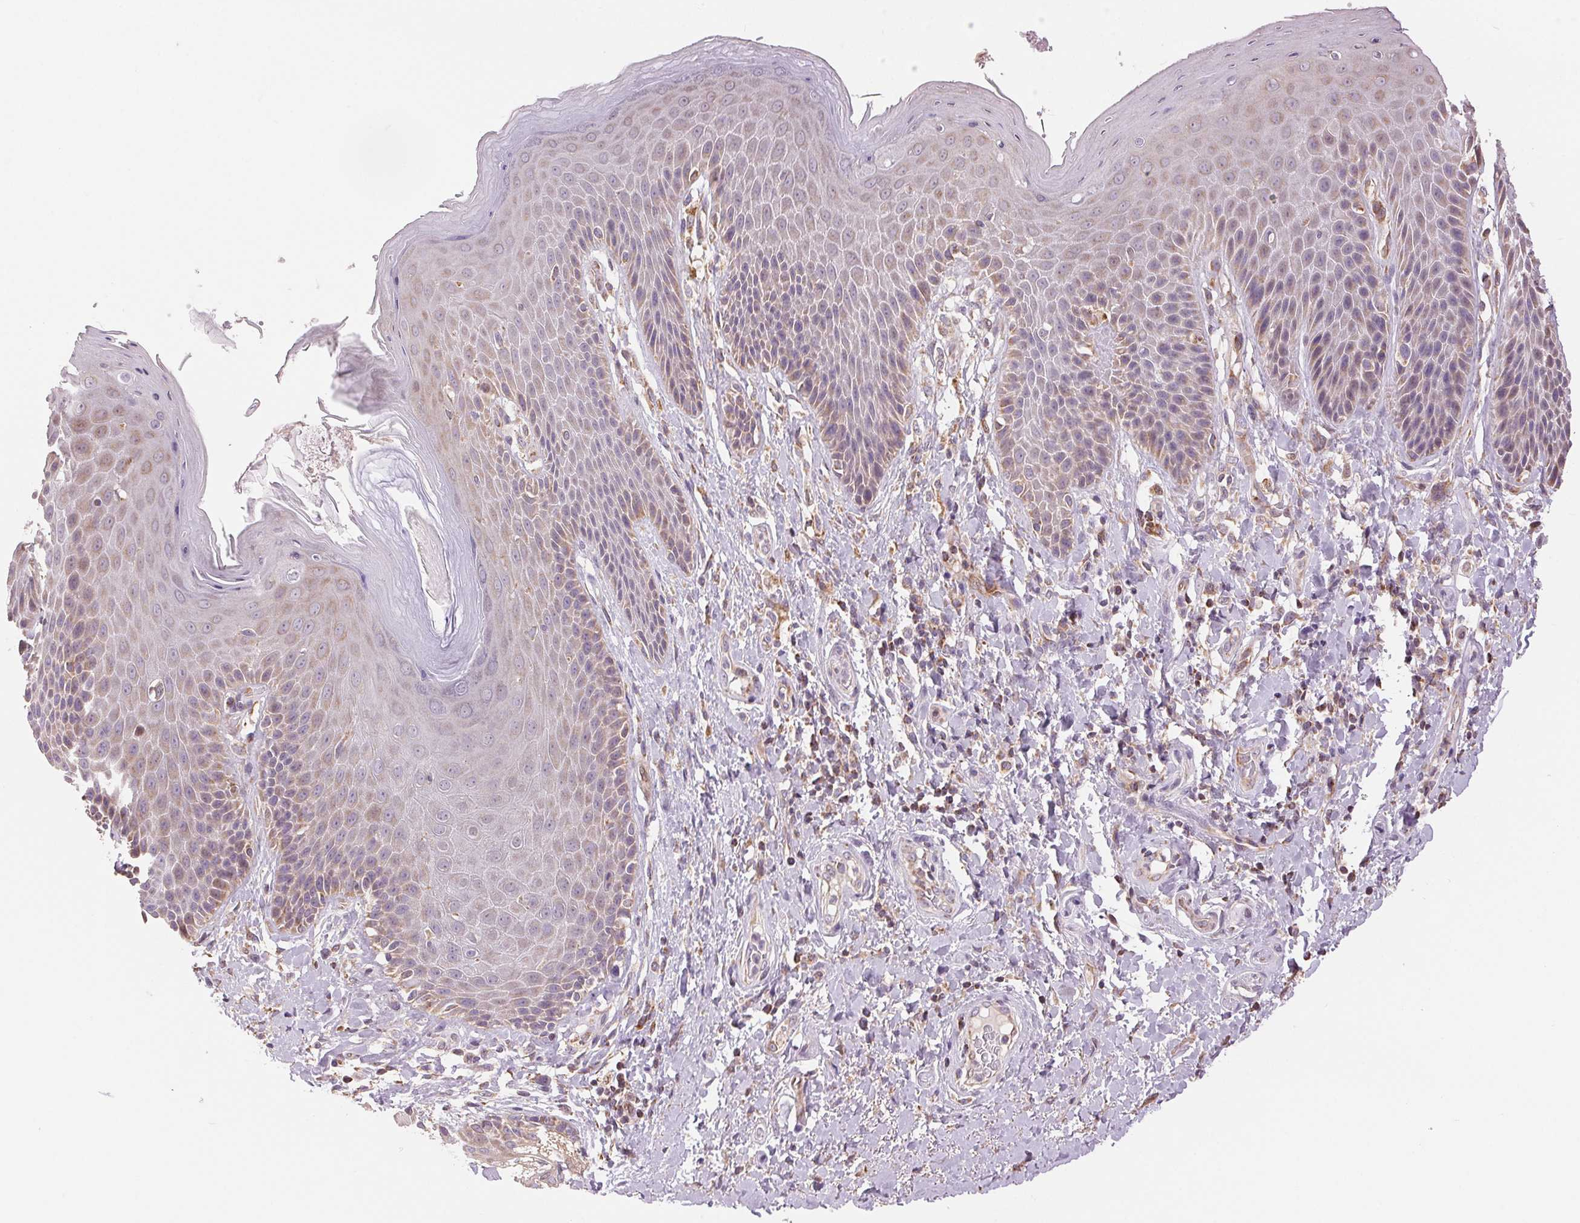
{"staining": {"intensity": "weak", "quantity": "25%-75%", "location": "cytoplasmic/membranous"}, "tissue": "skin", "cell_type": "Epidermal cells", "image_type": "normal", "snomed": [{"axis": "morphology", "description": "Normal tissue, NOS"}, {"axis": "topography", "description": "Anal"}, {"axis": "topography", "description": "Peripheral nerve tissue"}], "caption": "Immunohistochemistry histopathology image of unremarkable human skin stained for a protein (brown), which shows low levels of weak cytoplasmic/membranous positivity in about 25%-75% of epidermal cells.", "gene": "DGUOK", "patient": {"sex": "male", "age": 51}}